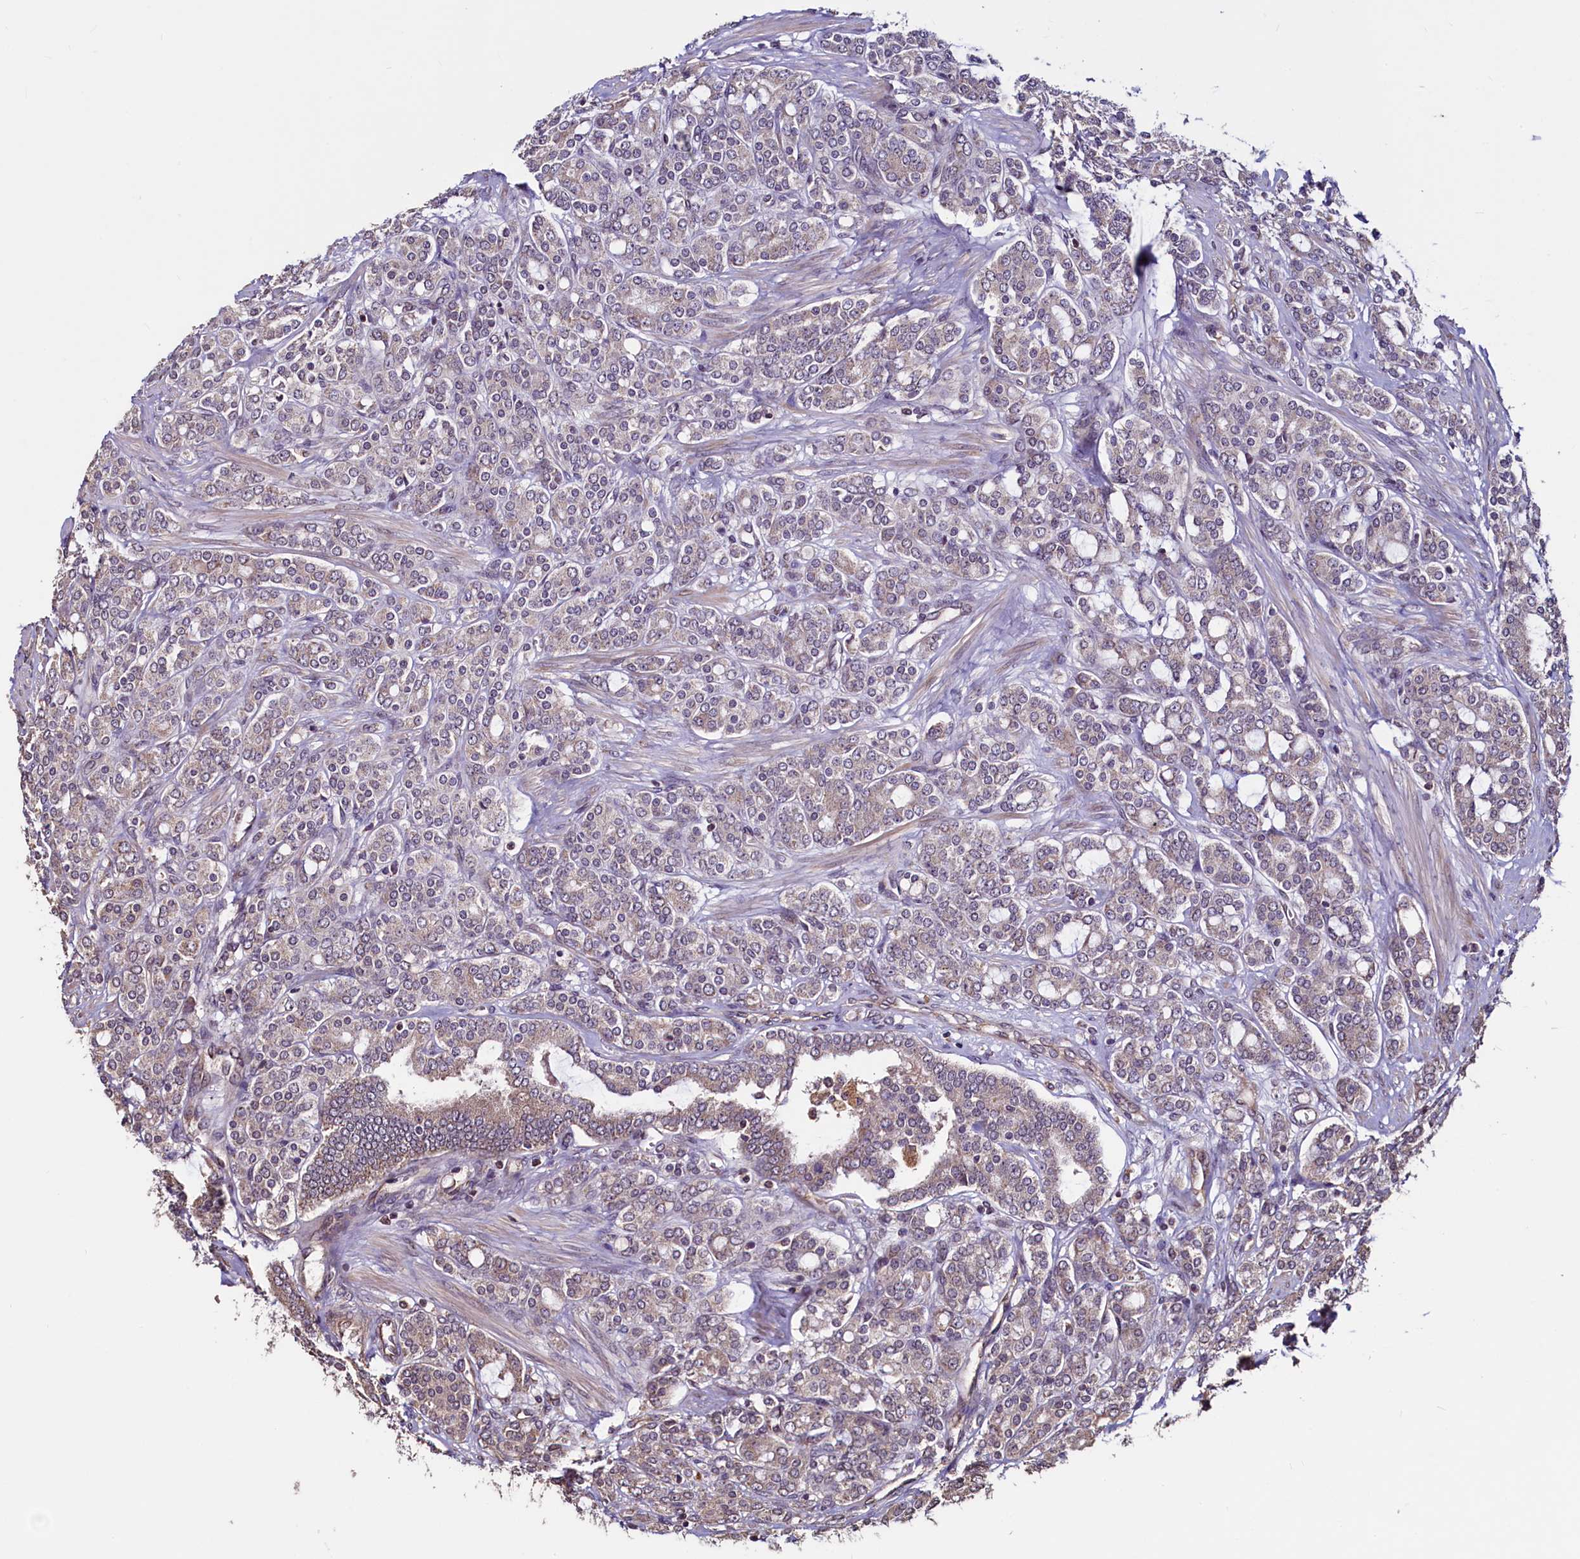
{"staining": {"intensity": "weak", "quantity": "<25%", "location": "cytoplasmic/membranous"}, "tissue": "prostate cancer", "cell_type": "Tumor cells", "image_type": "cancer", "snomed": [{"axis": "morphology", "description": "Adenocarcinoma, High grade"}, {"axis": "topography", "description": "Prostate"}], "caption": "A histopathology image of prostate adenocarcinoma (high-grade) stained for a protein displays no brown staining in tumor cells.", "gene": "RBFA", "patient": {"sex": "male", "age": 62}}